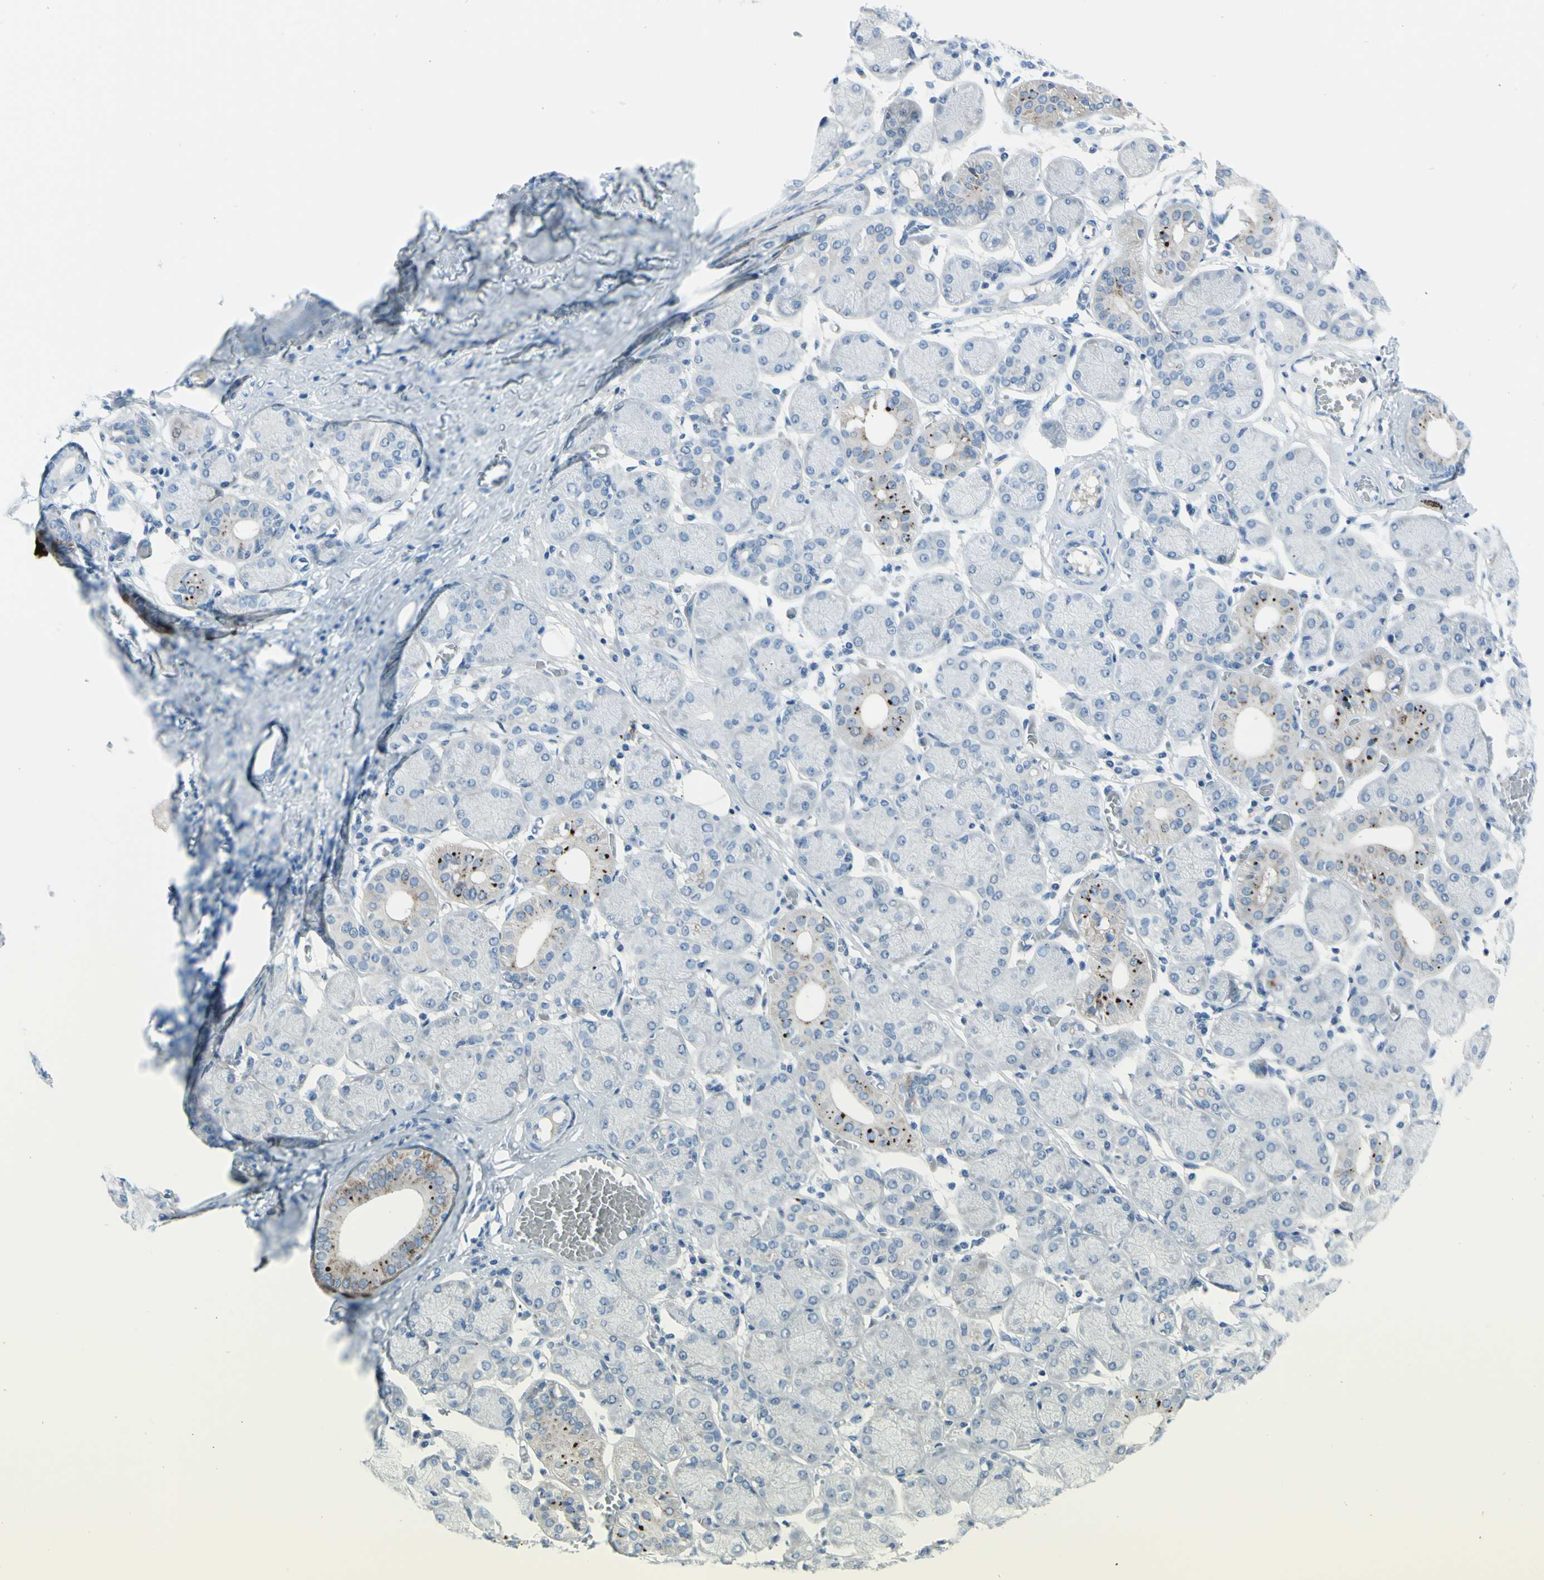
{"staining": {"intensity": "moderate", "quantity": "<25%", "location": "cytoplasmic/membranous"}, "tissue": "salivary gland", "cell_type": "Glandular cells", "image_type": "normal", "snomed": [{"axis": "morphology", "description": "Normal tissue, NOS"}, {"axis": "topography", "description": "Salivary gland"}], "caption": "Brown immunohistochemical staining in unremarkable salivary gland displays moderate cytoplasmic/membranous staining in about <25% of glandular cells. Immunohistochemistry stains the protein of interest in brown and the nuclei are stained blue.", "gene": "AFP", "patient": {"sex": "female", "age": 24}}